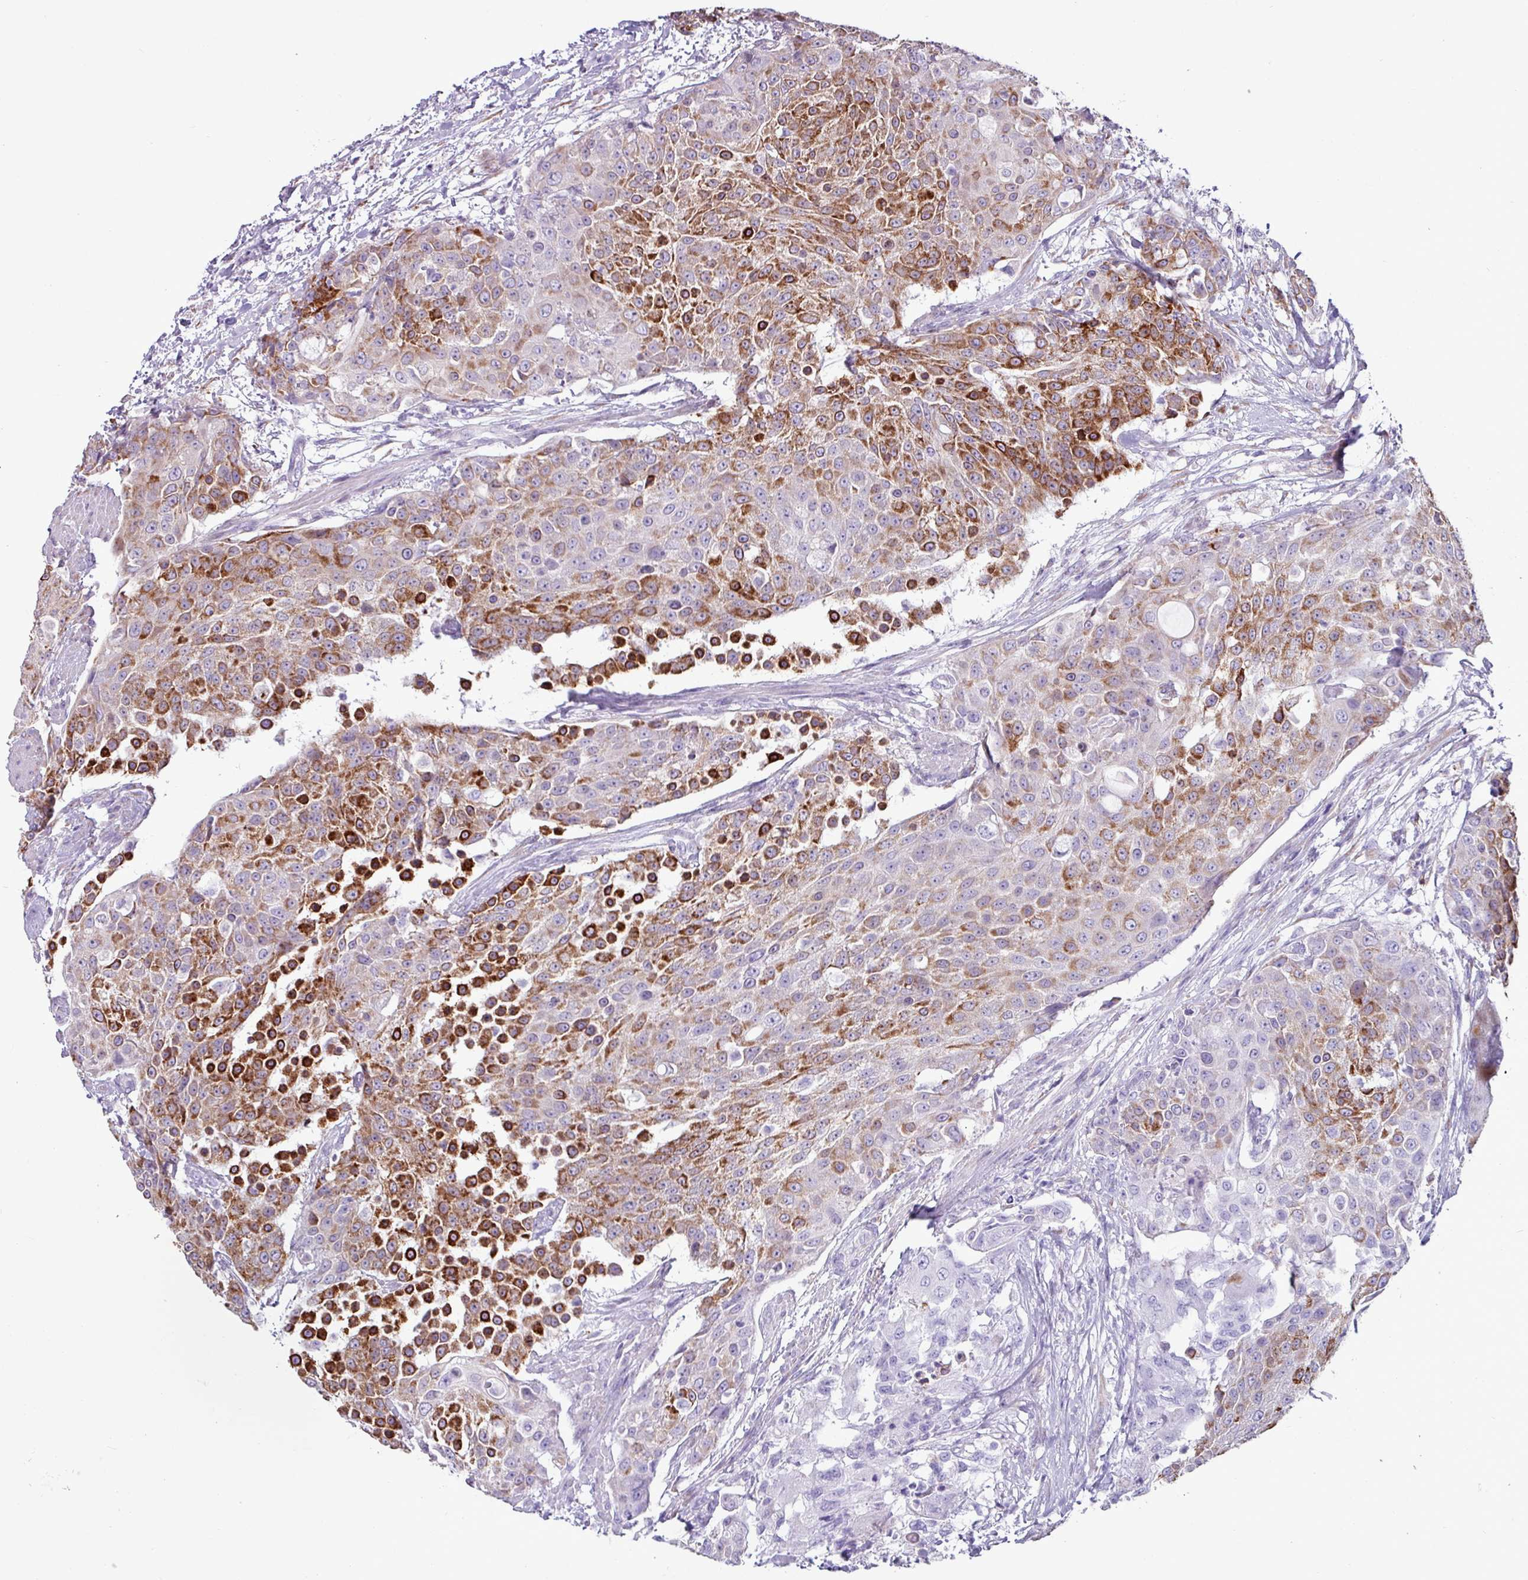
{"staining": {"intensity": "strong", "quantity": "25%-75%", "location": "cytoplasmic/membranous"}, "tissue": "urothelial cancer", "cell_type": "Tumor cells", "image_type": "cancer", "snomed": [{"axis": "morphology", "description": "Urothelial carcinoma, High grade"}, {"axis": "topography", "description": "Urinary bladder"}], "caption": "Protein staining of urothelial cancer tissue exhibits strong cytoplasmic/membranous positivity in approximately 25%-75% of tumor cells.", "gene": "PPP1R35", "patient": {"sex": "female", "age": 63}}